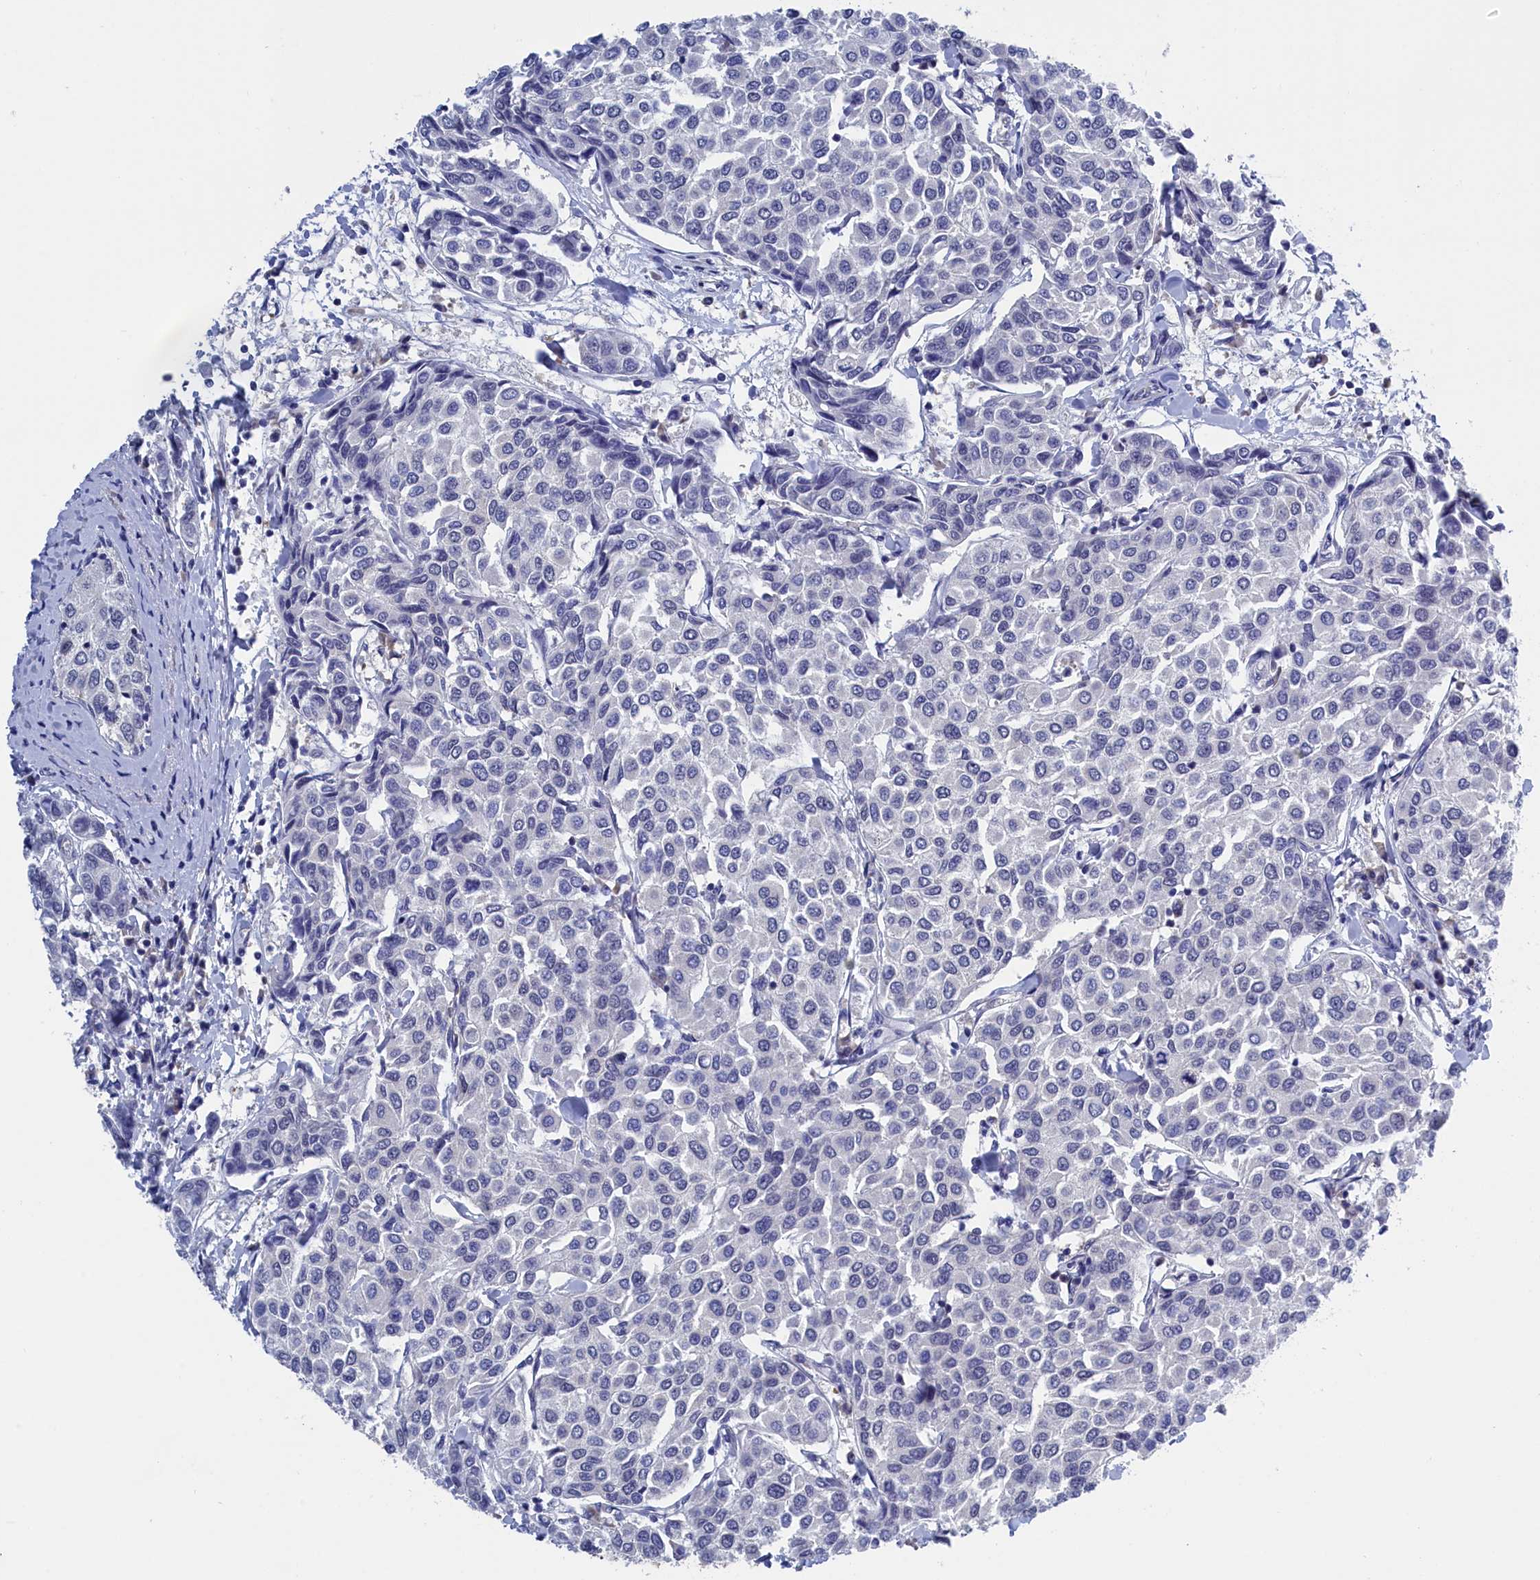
{"staining": {"intensity": "negative", "quantity": "none", "location": "none"}, "tissue": "breast cancer", "cell_type": "Tumor cells", "image_type": "cancer", "snomed": [{"axis": "morphology", "description": "Duct carcinoma"}, {"axis": "topography", "description": "Breast"}], "caption": "A photomicrograph of breast cancer stained for a protein displays no brown staining in tumor cells.", "gene": "PGP", "patient": {"sex": "female", "age": 55}}